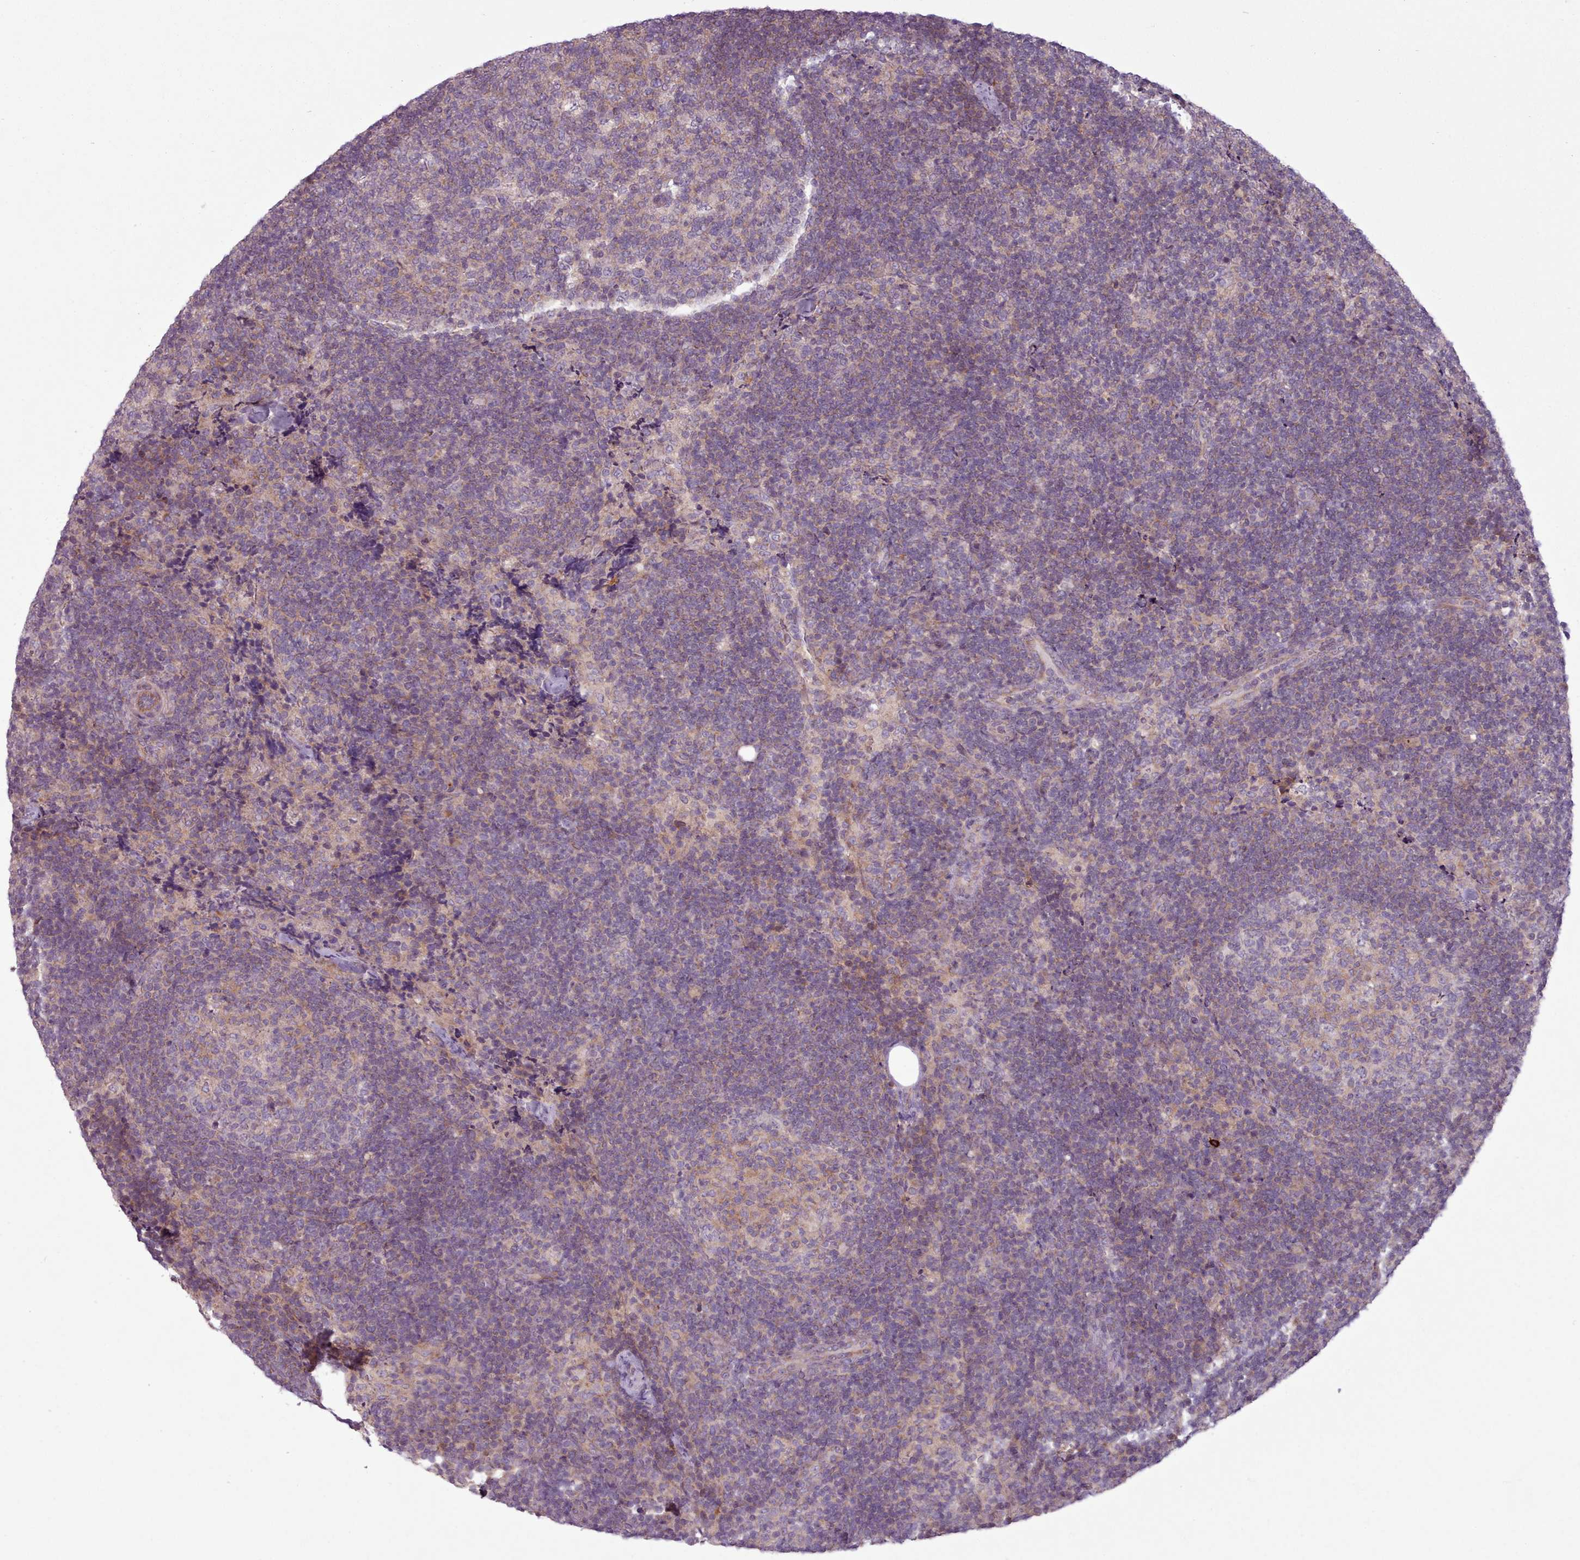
{"staining": {"intensity": "weak", "quantity": "<25%", "location": "cytoplasmic/membranous"}, "tissue": "lymph node", "cell_type": "Germinal center cells", "image_type": "normal", "snomed": [{"axis": "morphology", "description": "Normal tissue, NOS"}, {"axis": "topography", "description": "Lymph node"}], "caption": "DAB immunohistochemical staining of unremarkable lymph node reveals no significant staining in germinal center cells. The staining was performed using DAB to visualize the protein expression in brown, while the nuclei were stained in blue with hematoxylin (Magnification: 20x).", "gene": "NT5DC2", "patient": {"sex": "female", "age": 31}}